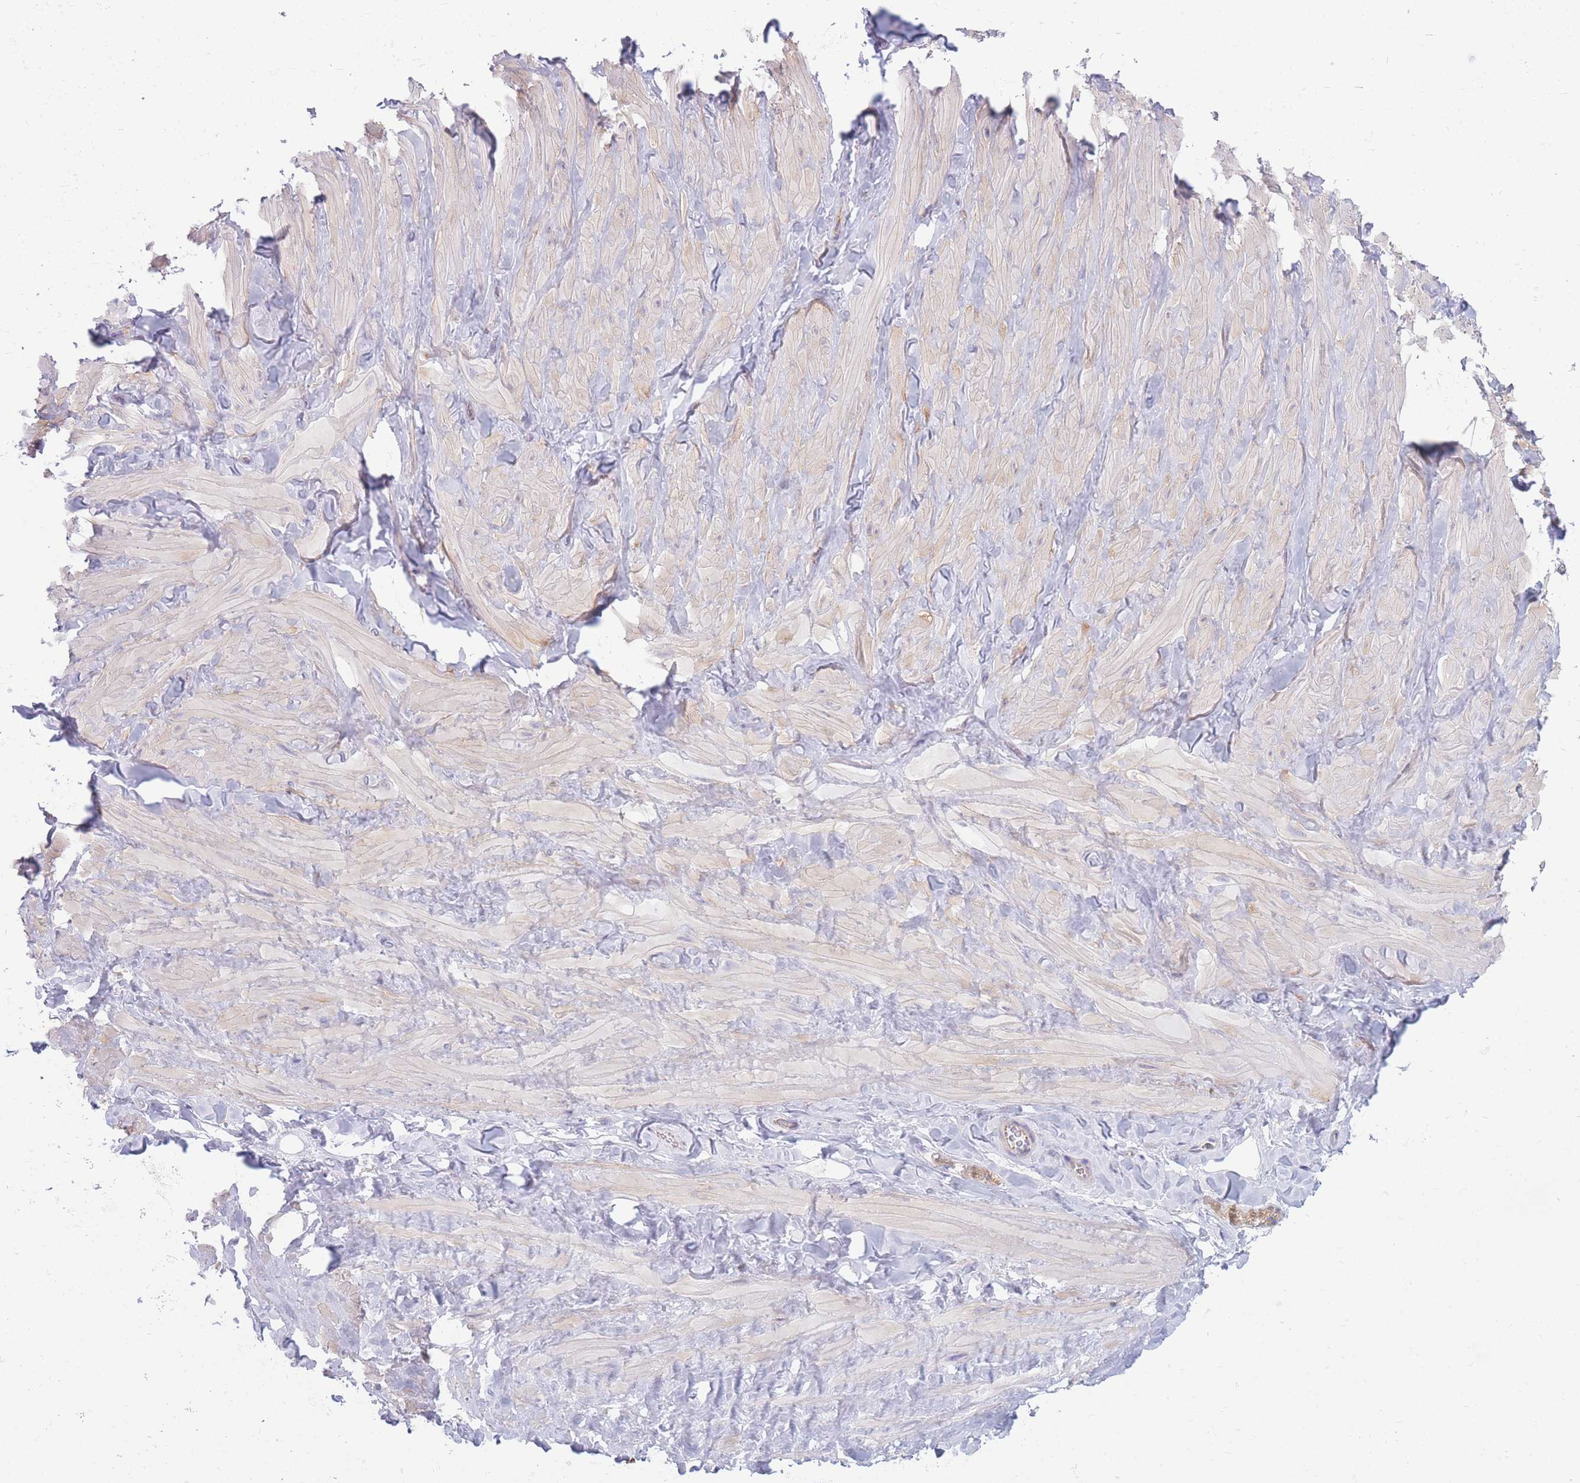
{"staining": {"intensity": "negative", "quantity": "none", "location": "none"}, "tissue": "adipose tissue", "cell_type": "Adipocytes", "image_type": "normal", "snomed": [{"axis": "morphology", "description": "Normal tissue, NOS"}, {"axis": "topography", "description": "Soft tissue"}, {"axis": "topography", "description": "Vascular tissue"}], "caption": "IHC photomicrograph of normal adipose tissue stained for a protein (brown), which displays no staining in adipocytes.", "gene": "MTSS2", "patient": {"sex": "male", "age": 41}}